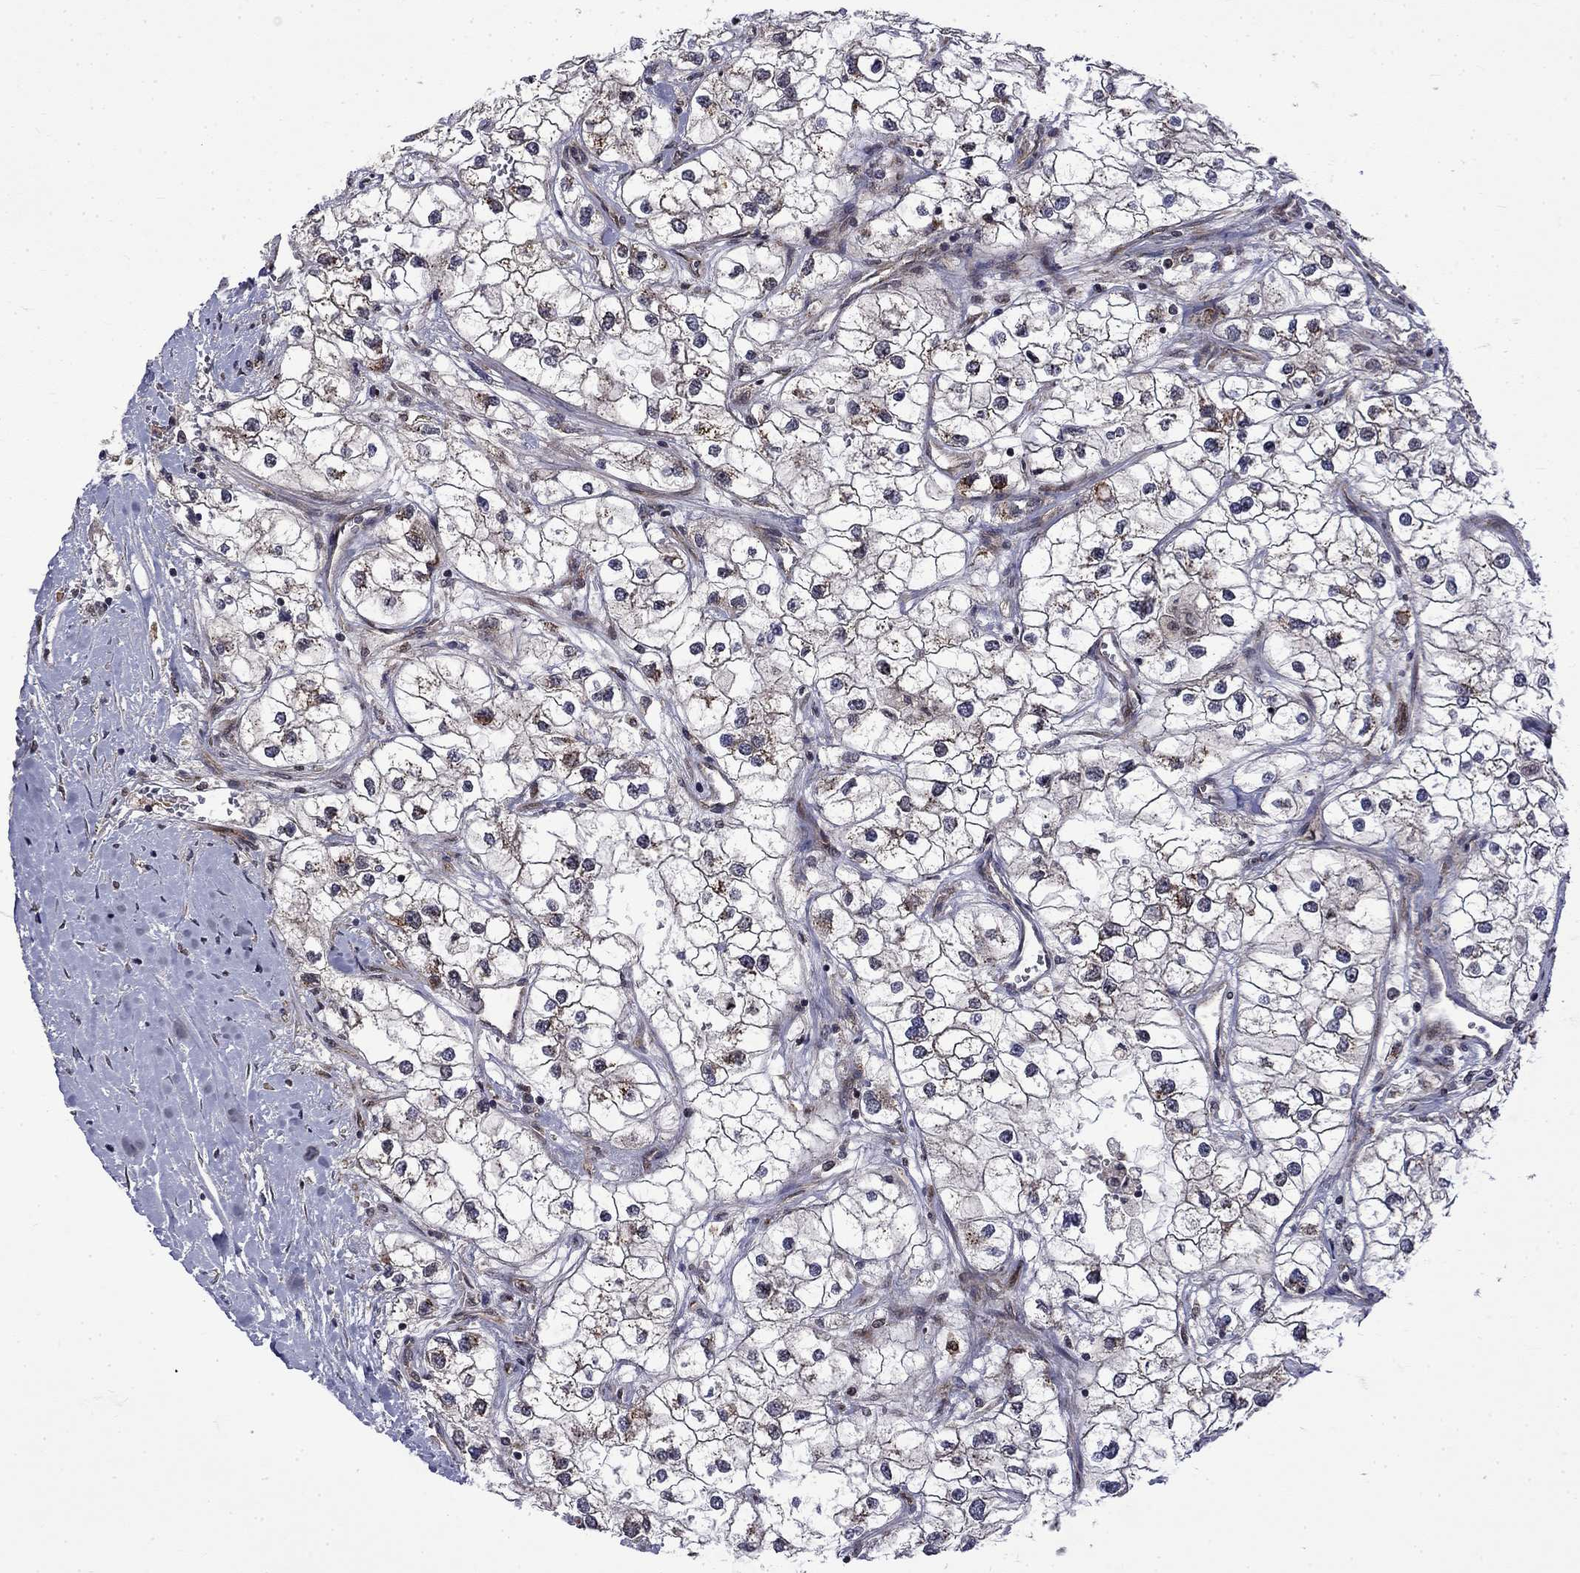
{"staining": {"intensity": "moderate", "quantity": "<25%", "location": "cytoplasmic/membranous"}, "tissue": "renal cancer", "cell_type": "Tumor cells", "image_type": "cancer", "snomed": [{"axis": "morphology", "description": "Adenocarcinoma, NOS"}, {"axis": "topography", "description": "Kidney"}], "caption": "Immunohistochemical staining of human renal adenocarcinoma reveals moderate cytoplasmic/membranous protein positivity in approximately <25% of tumor cells. Nuclei are stained in blue.", "gene": "KPNA3", "patient": {"sex": "male", "age": 59}}